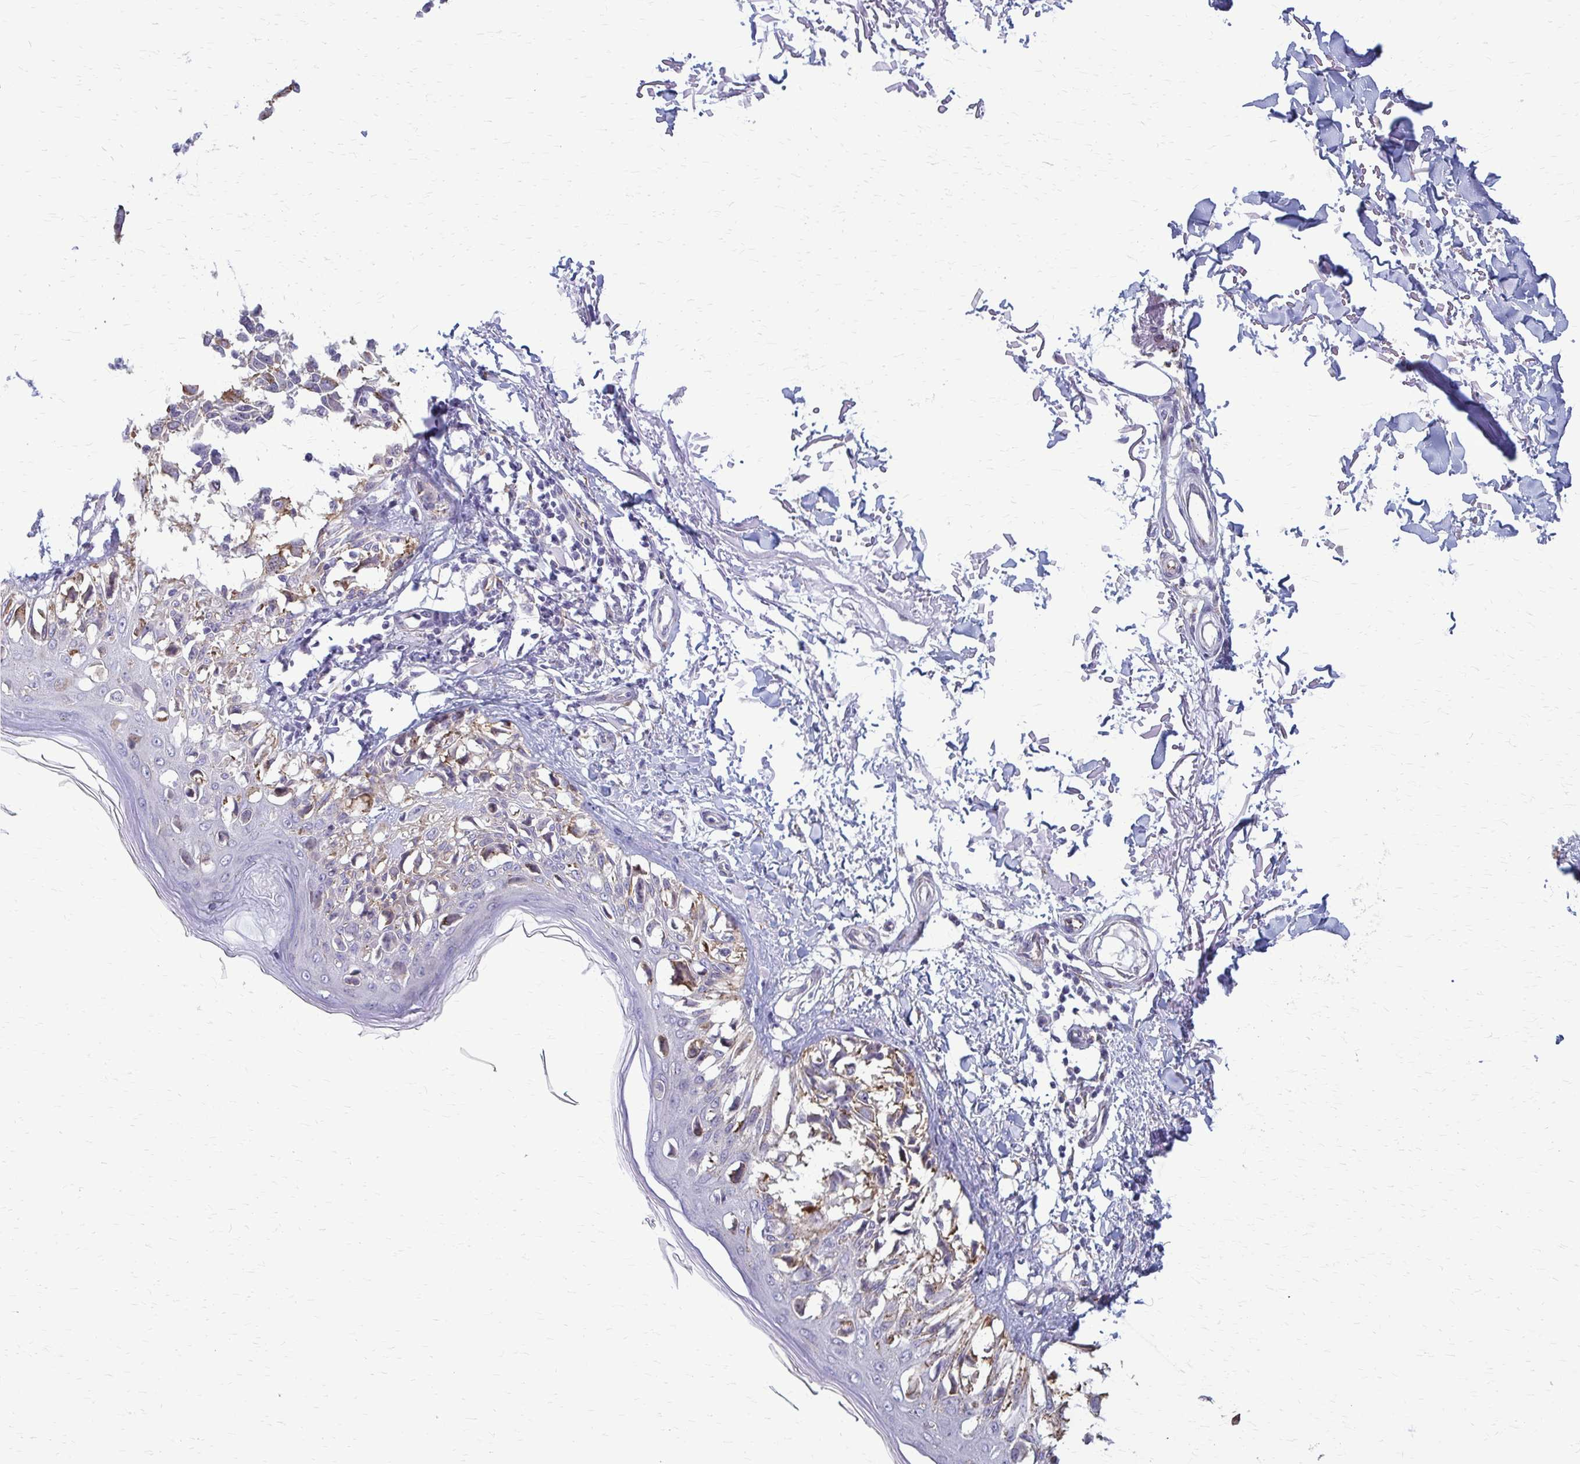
{"staining": {"intensity": "weak", "quantity": "25%-75%", "location": "cytoplasmic/membranous"}, "tissue": "melanoma", "cell_type": "Tumor cells", "image_type": "cancer", "snomed": [{"axis": "morphology", "description": "Malignant melanoma, NOS"}, {"axis": "topography", "description": "Skin"}], "caption": "Malignant melanoma stained with IHC demonstrates weak cytoplasmic/membranous positivity in about 25%-75% of tumor cells.", "gene": "DEPP1", "patient": {"sex": "male", "age": 73}}